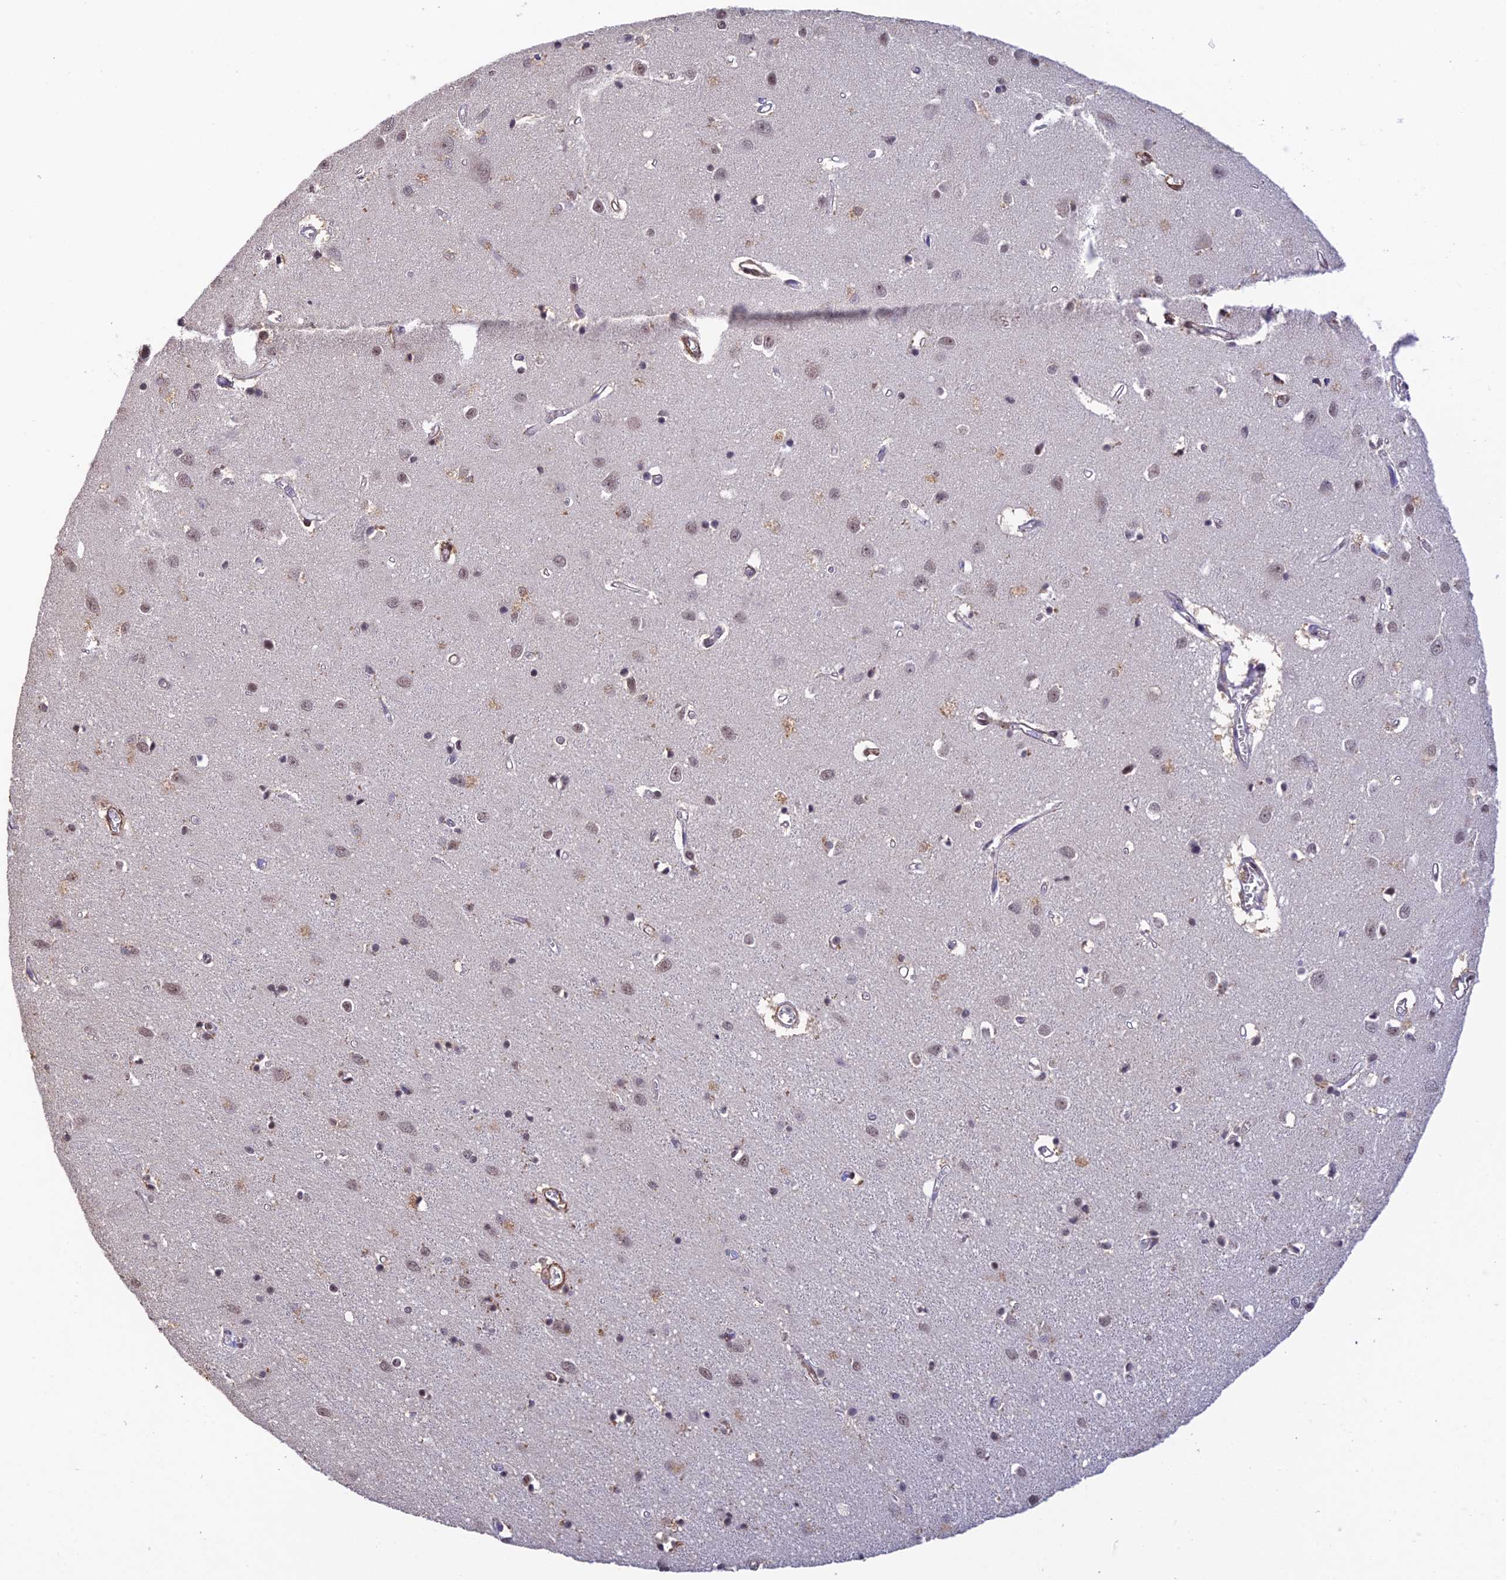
{"staining": {"intensity": "weak", "quantity": ">75%", "location": "nuclear"}, "tissue": "cerebral cortex", "cell_type": "Endothelial cells", "image_type": "normal", "snomed": [{"axis": "morphology", "description": "Normal tissue, NOS"}, {"axis": "topography", "description": "Cerebral cortex"}], "caption": "Brown immunohistochemical staining in unremarkable human cerebral cortex demonstrates weak nuclear expression in about >75% of endothelial cells.", "gene": "THAP11", "patient": {"sex": "female", "age": 64}}